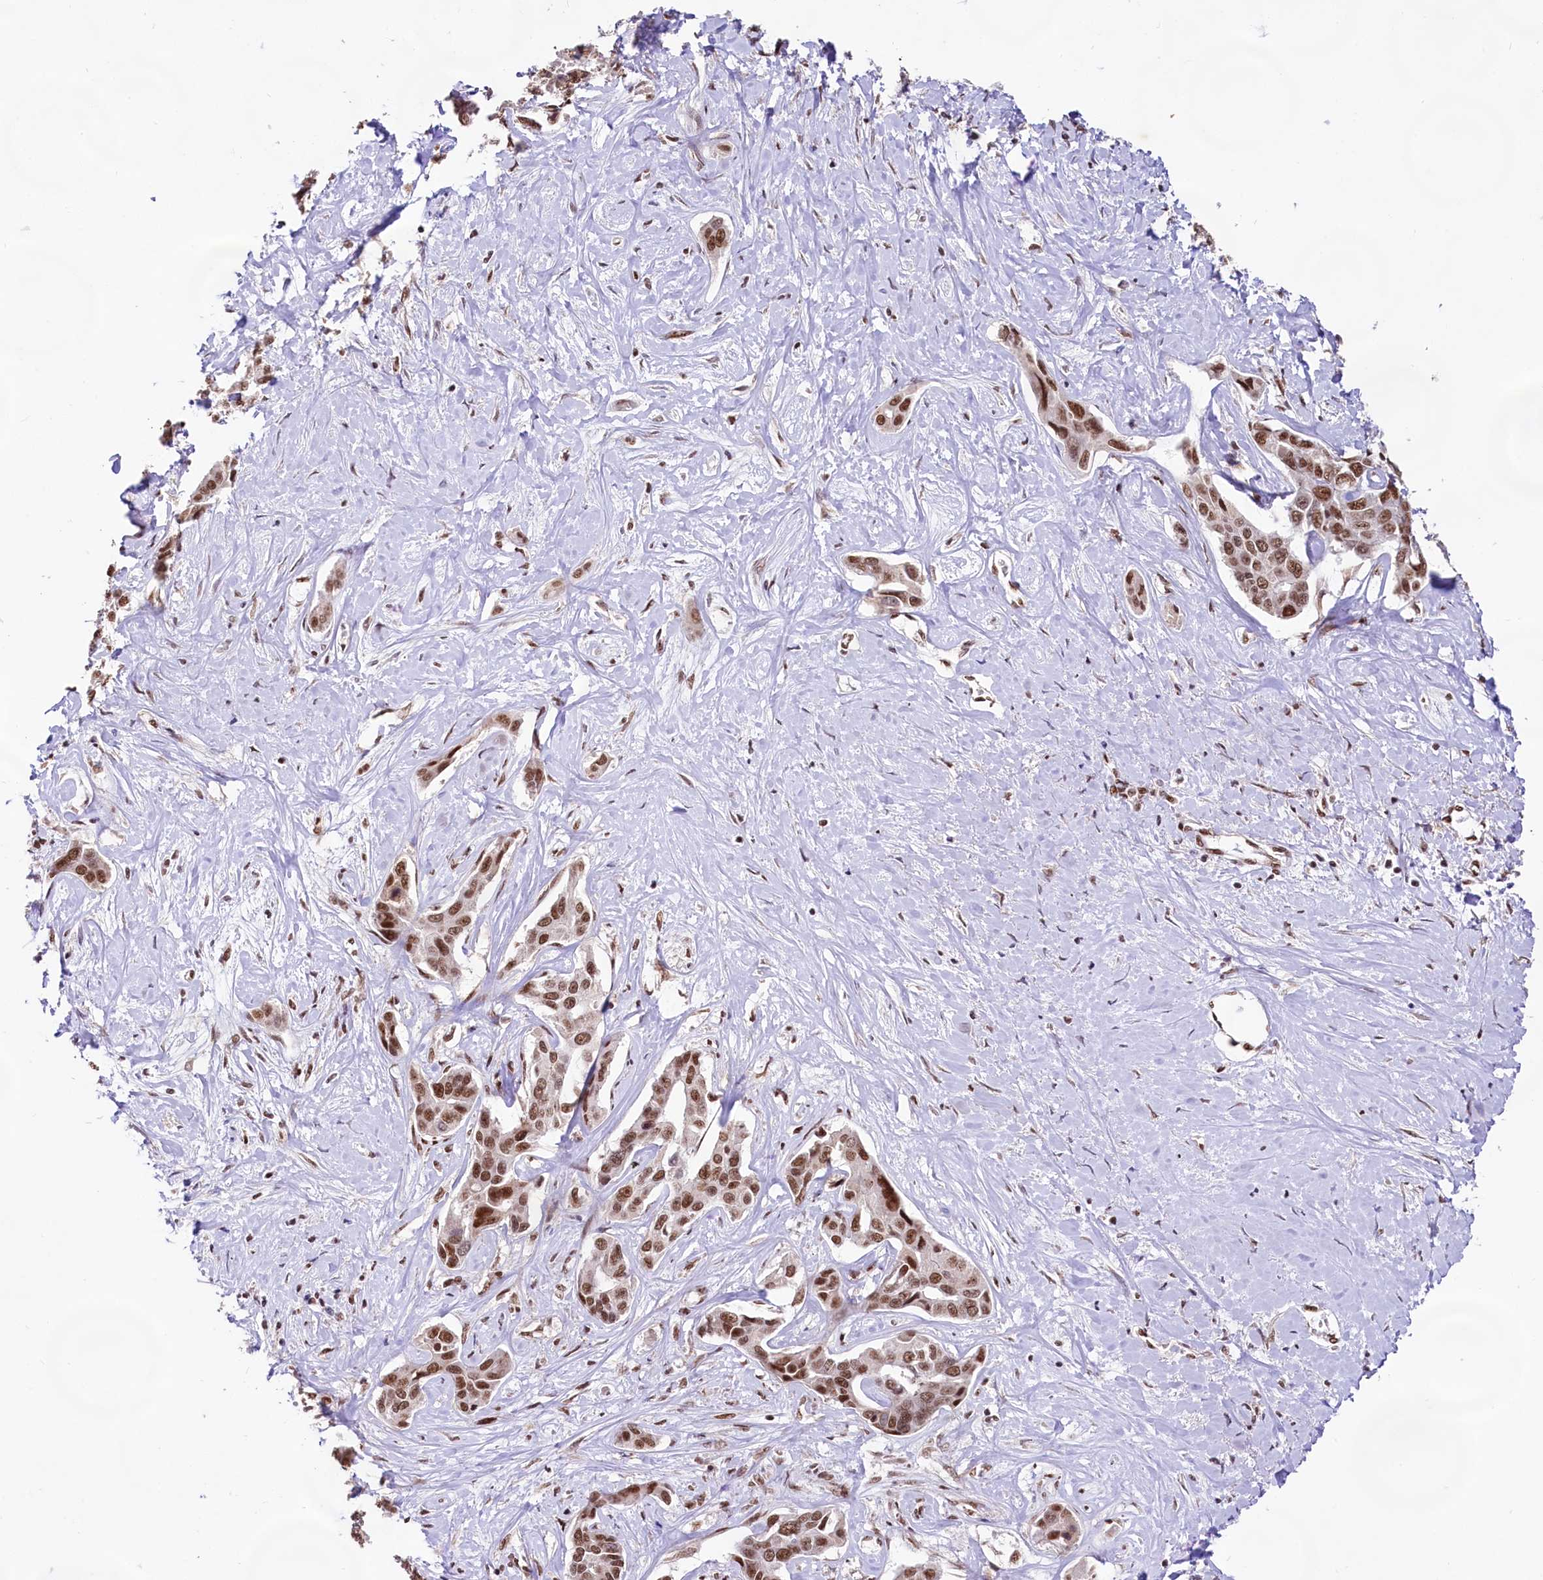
{"staining": {"intensity": "moderate", "quantity": ">75%", "location": "nuclear"}, "tissue": "liver cancer", "cell_type": "Tumor cells", "image_type": "cancer", "snomed": [{"axis": "morphology", "description": "Cholangiocarcinoma"}, {"axis": "topography", "description": "Liver"}], "caption": "Protein expression analysis of liver cholangiocarcinoma displays moderate nuclear expression in approximately >75% of tumor cells.", "gene": "HIRA", "patient": {"sex": "male", "age": 59}}